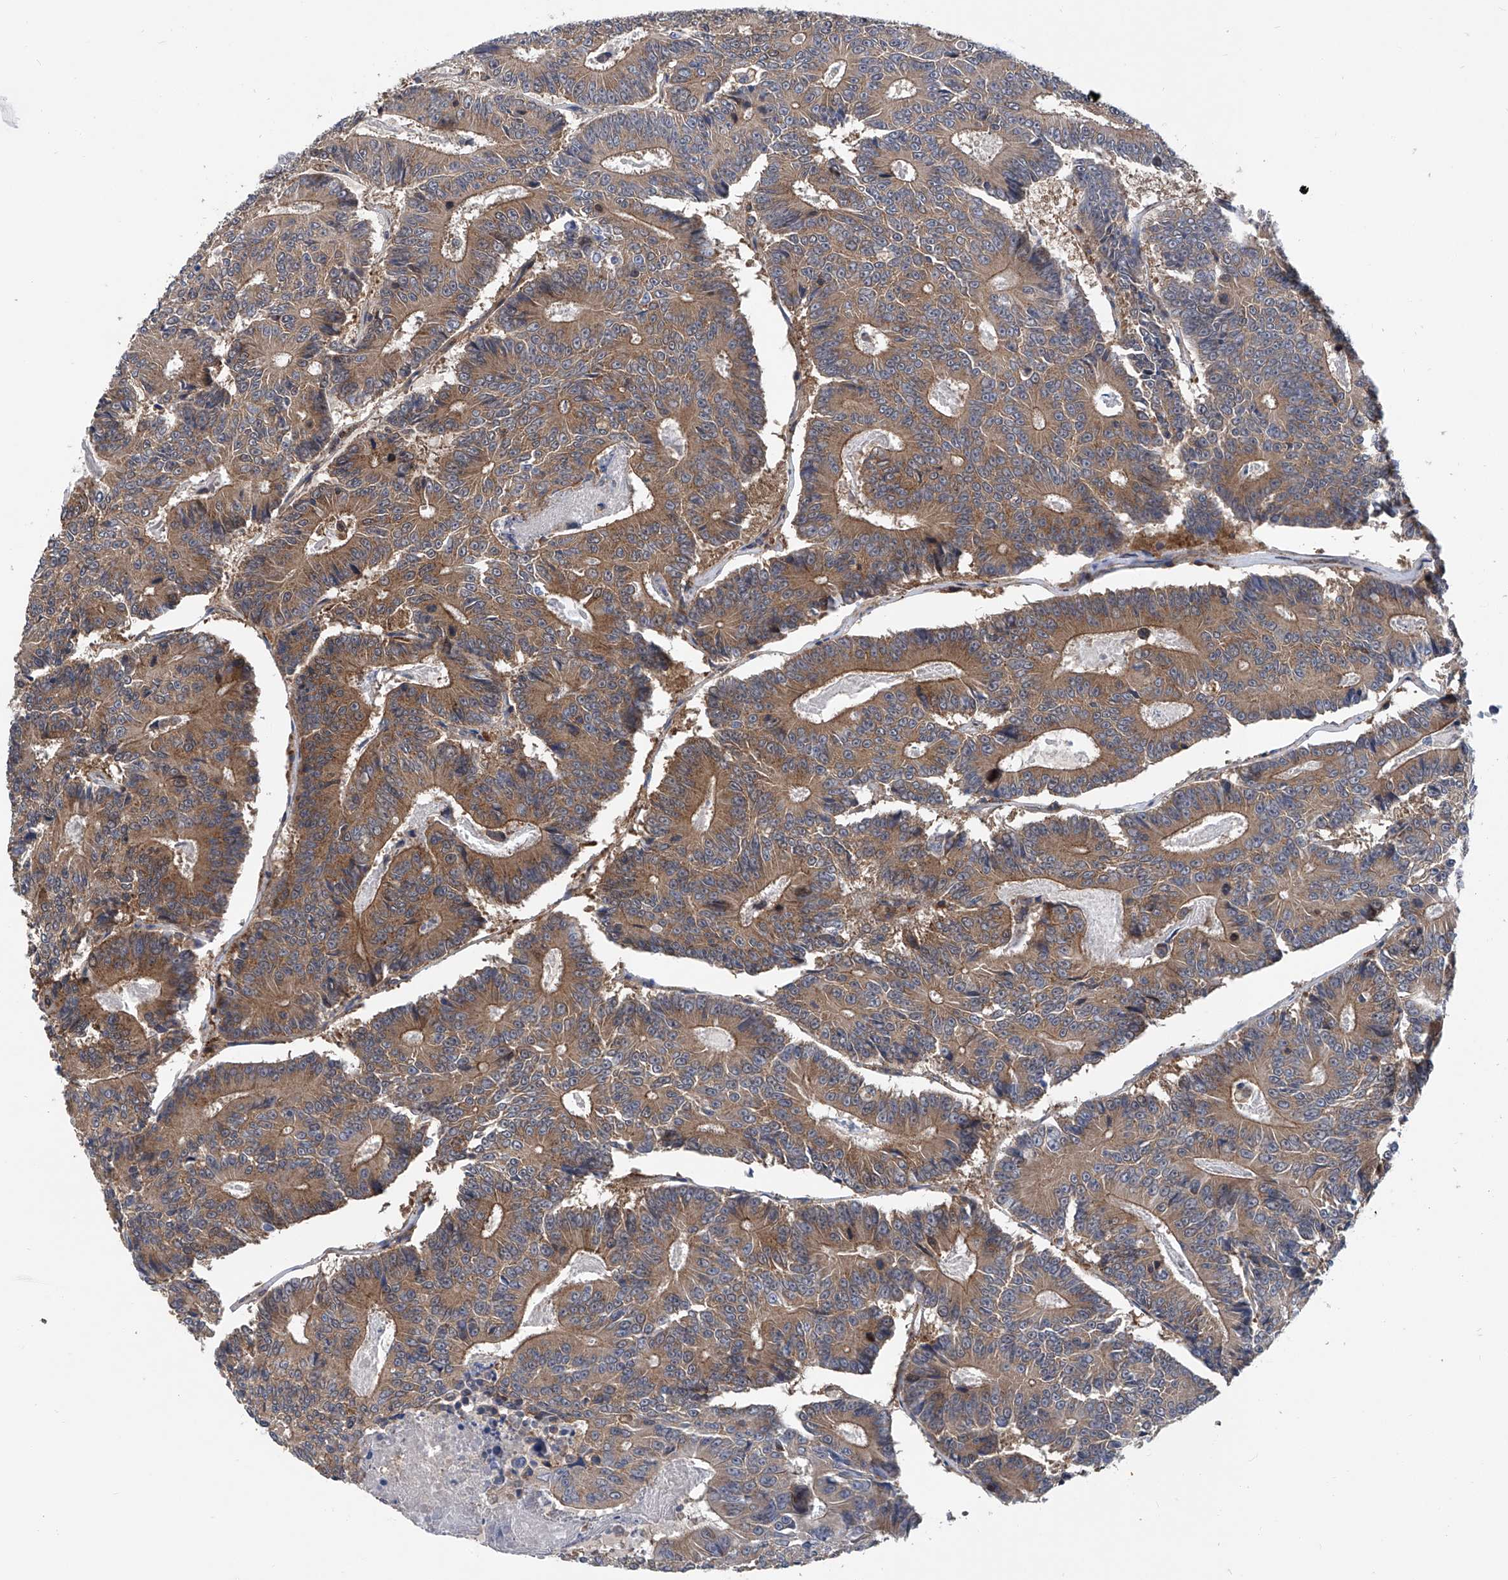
{"staining": {"intensity": "moderate", "quantity": ">75%", "location": "cytoplasmic/membranous"}, "tissue": "colorectal cancer", "cell_type": "Tumor cells", "image_type": "cancer", "snomed": [{"axis": "morphology", "description": "Adenocarcinoma, NOS"}, {"axis": "topography", "description": "Colon"}], "caption": "Protein expression analysis of colorectal adenocarcinoma demonstrates moderate cytoplasmic/membranous staining in approximately >75% of tumor cells.", "gene": "SMAP1", "patient": {"sex": "male", "age": 83}}